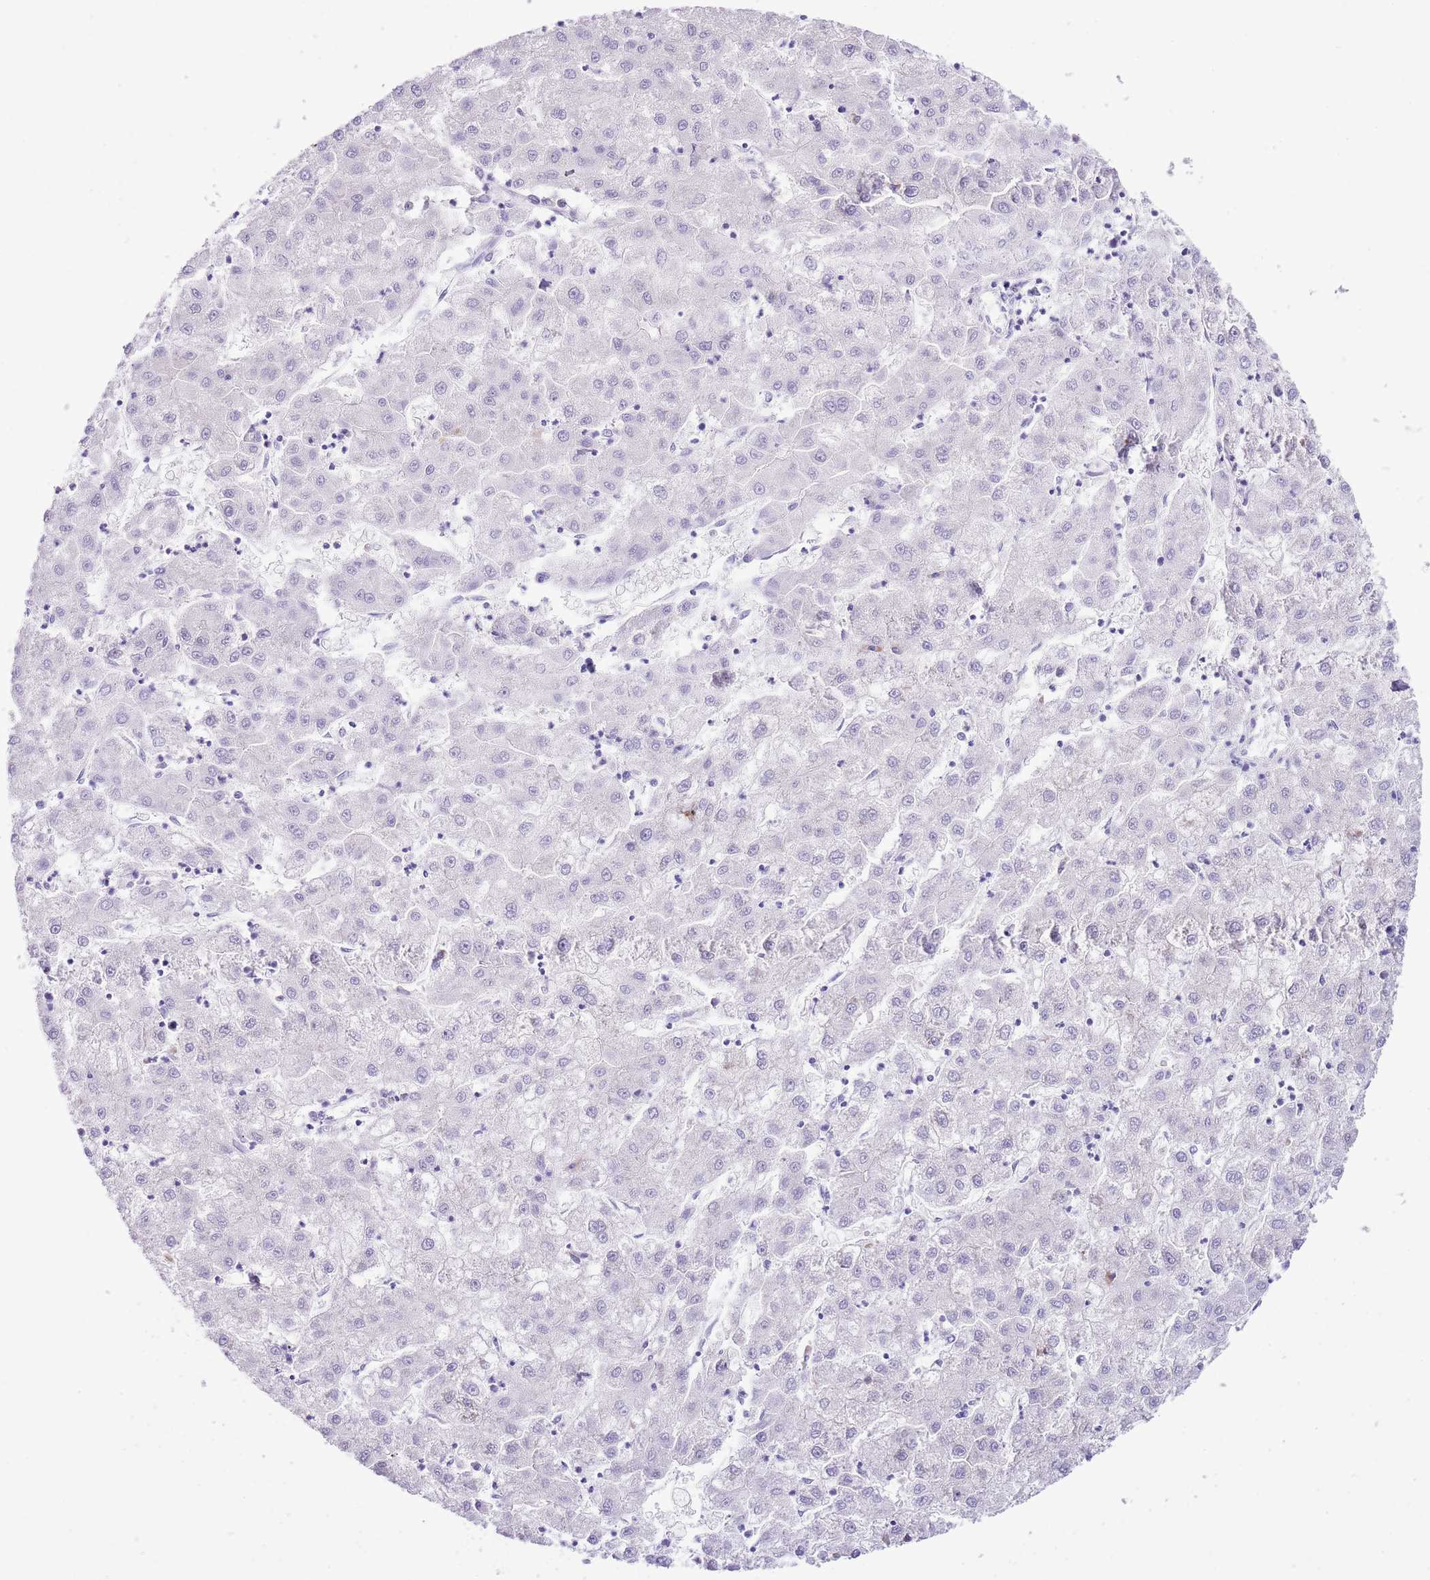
{"staining": {"intensity": "negative", "quantity": "none", "location": "none"}, "tissue": "liver cancer", "cell_type": "Tumor cells", "image_type": "cancer", "snomed": [{"axis": "morphology", "description": "Carcinoma, Hepatocellular, NOS"}, {"axis": "topography", "description": "Liver"}], "caption": "Human liver hepatocellular carcinoma stained for a protein using IHC demonstrates no staining in tumor cells.", "gene": "AAR2", "patient": {"sex": "male", "age": 72}}